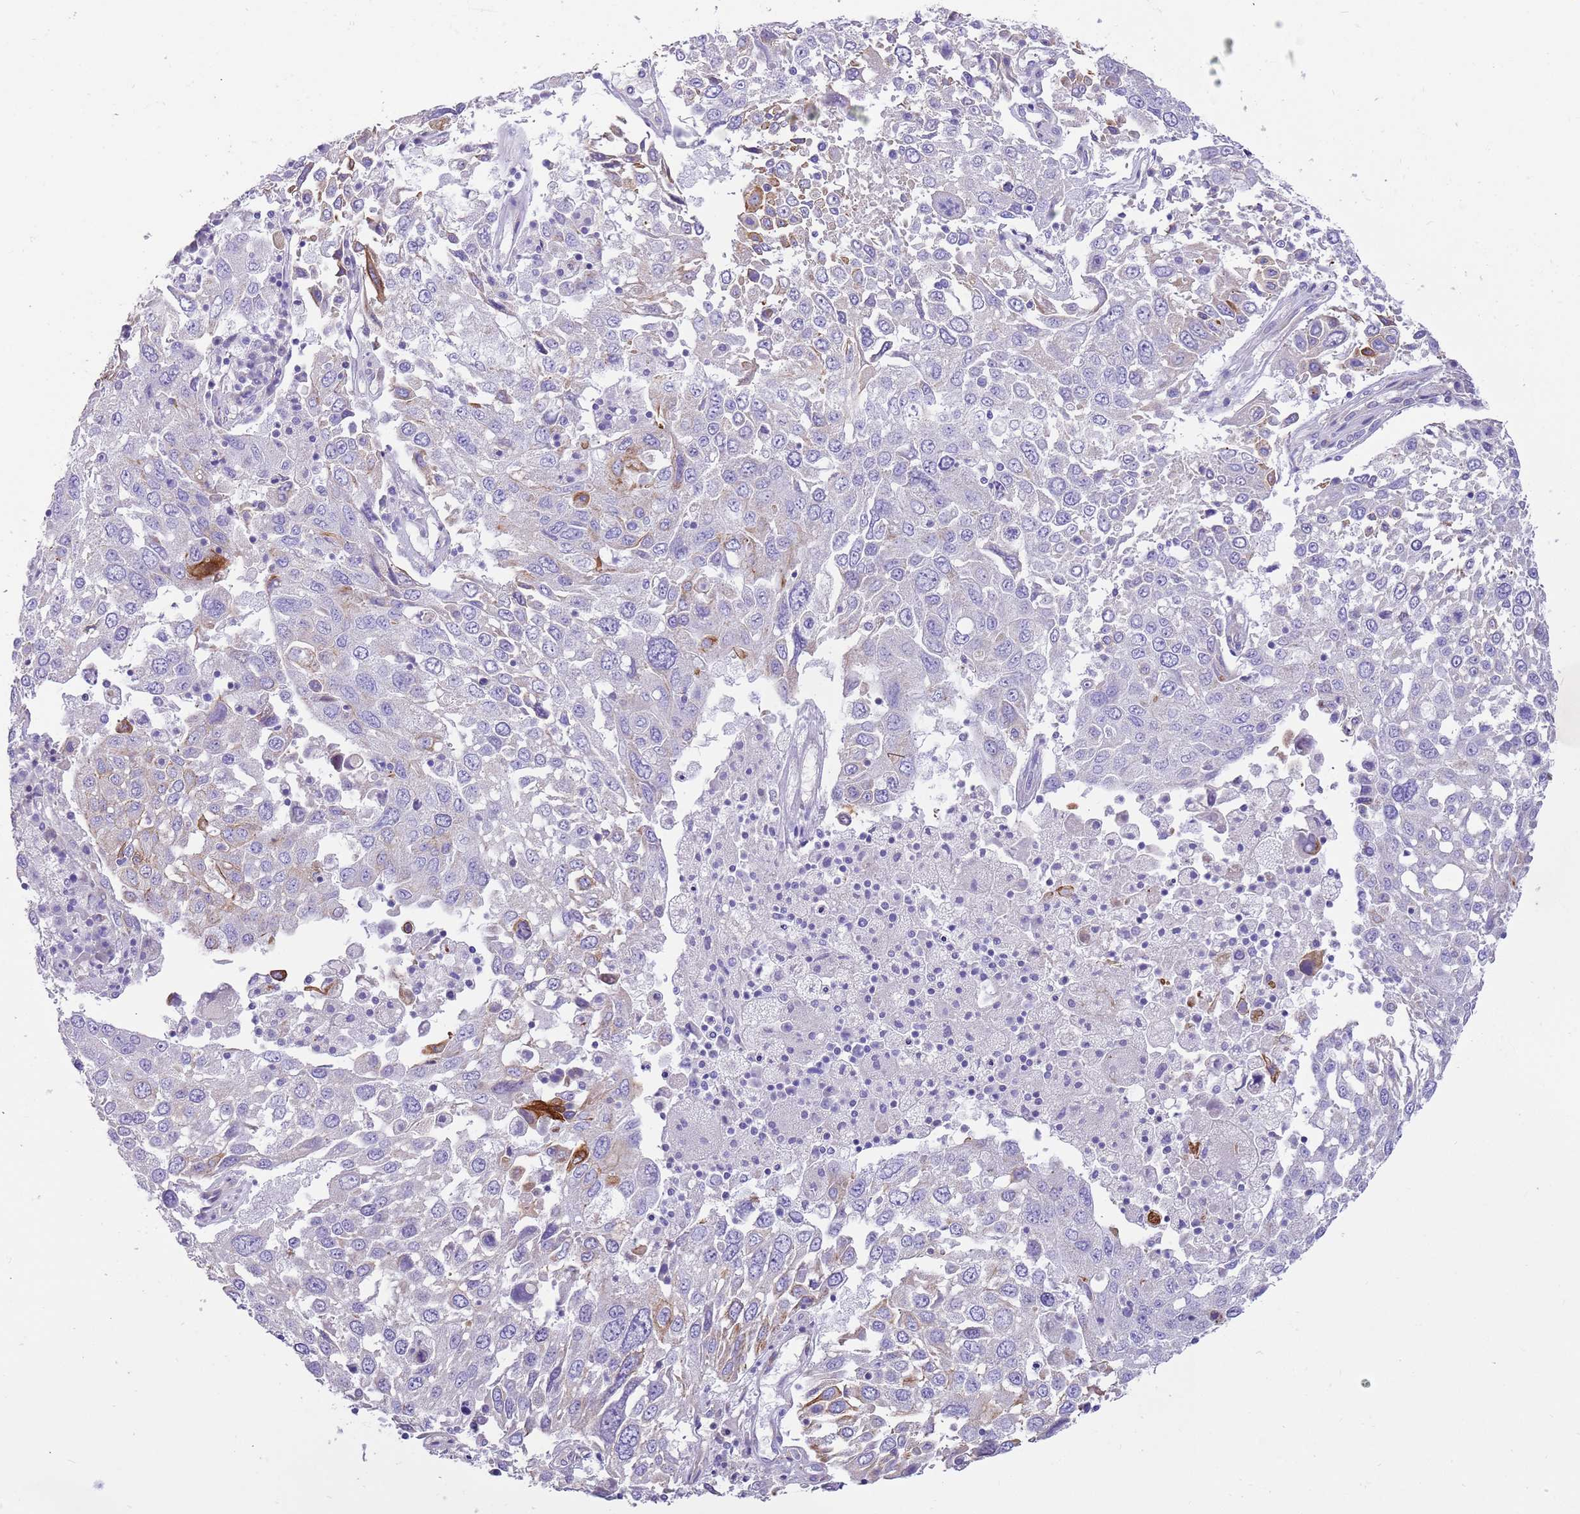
{"staining": {"intensity": "moderate", "quantity": "<25%", "location": "cytoplasmic/membranous"}, "tissue": "lung cancer", "cell_type": "Tumor cells", "image_type": "cancer", "snomed": [{"axis": "morphology", "description": "Squamous cell carcinoma, NOS"}, {"axis": "topography", "description": "Lung"}], "caption": "There is low levels of moderate cytoplasmic/membranous staining in tumor cells of squamous cell carcinoma (lung), as demonstrated by immunohistochemical staining (brown color).", "gene": "SERINC3", "patient": {"sex": "male", "age": 65}}